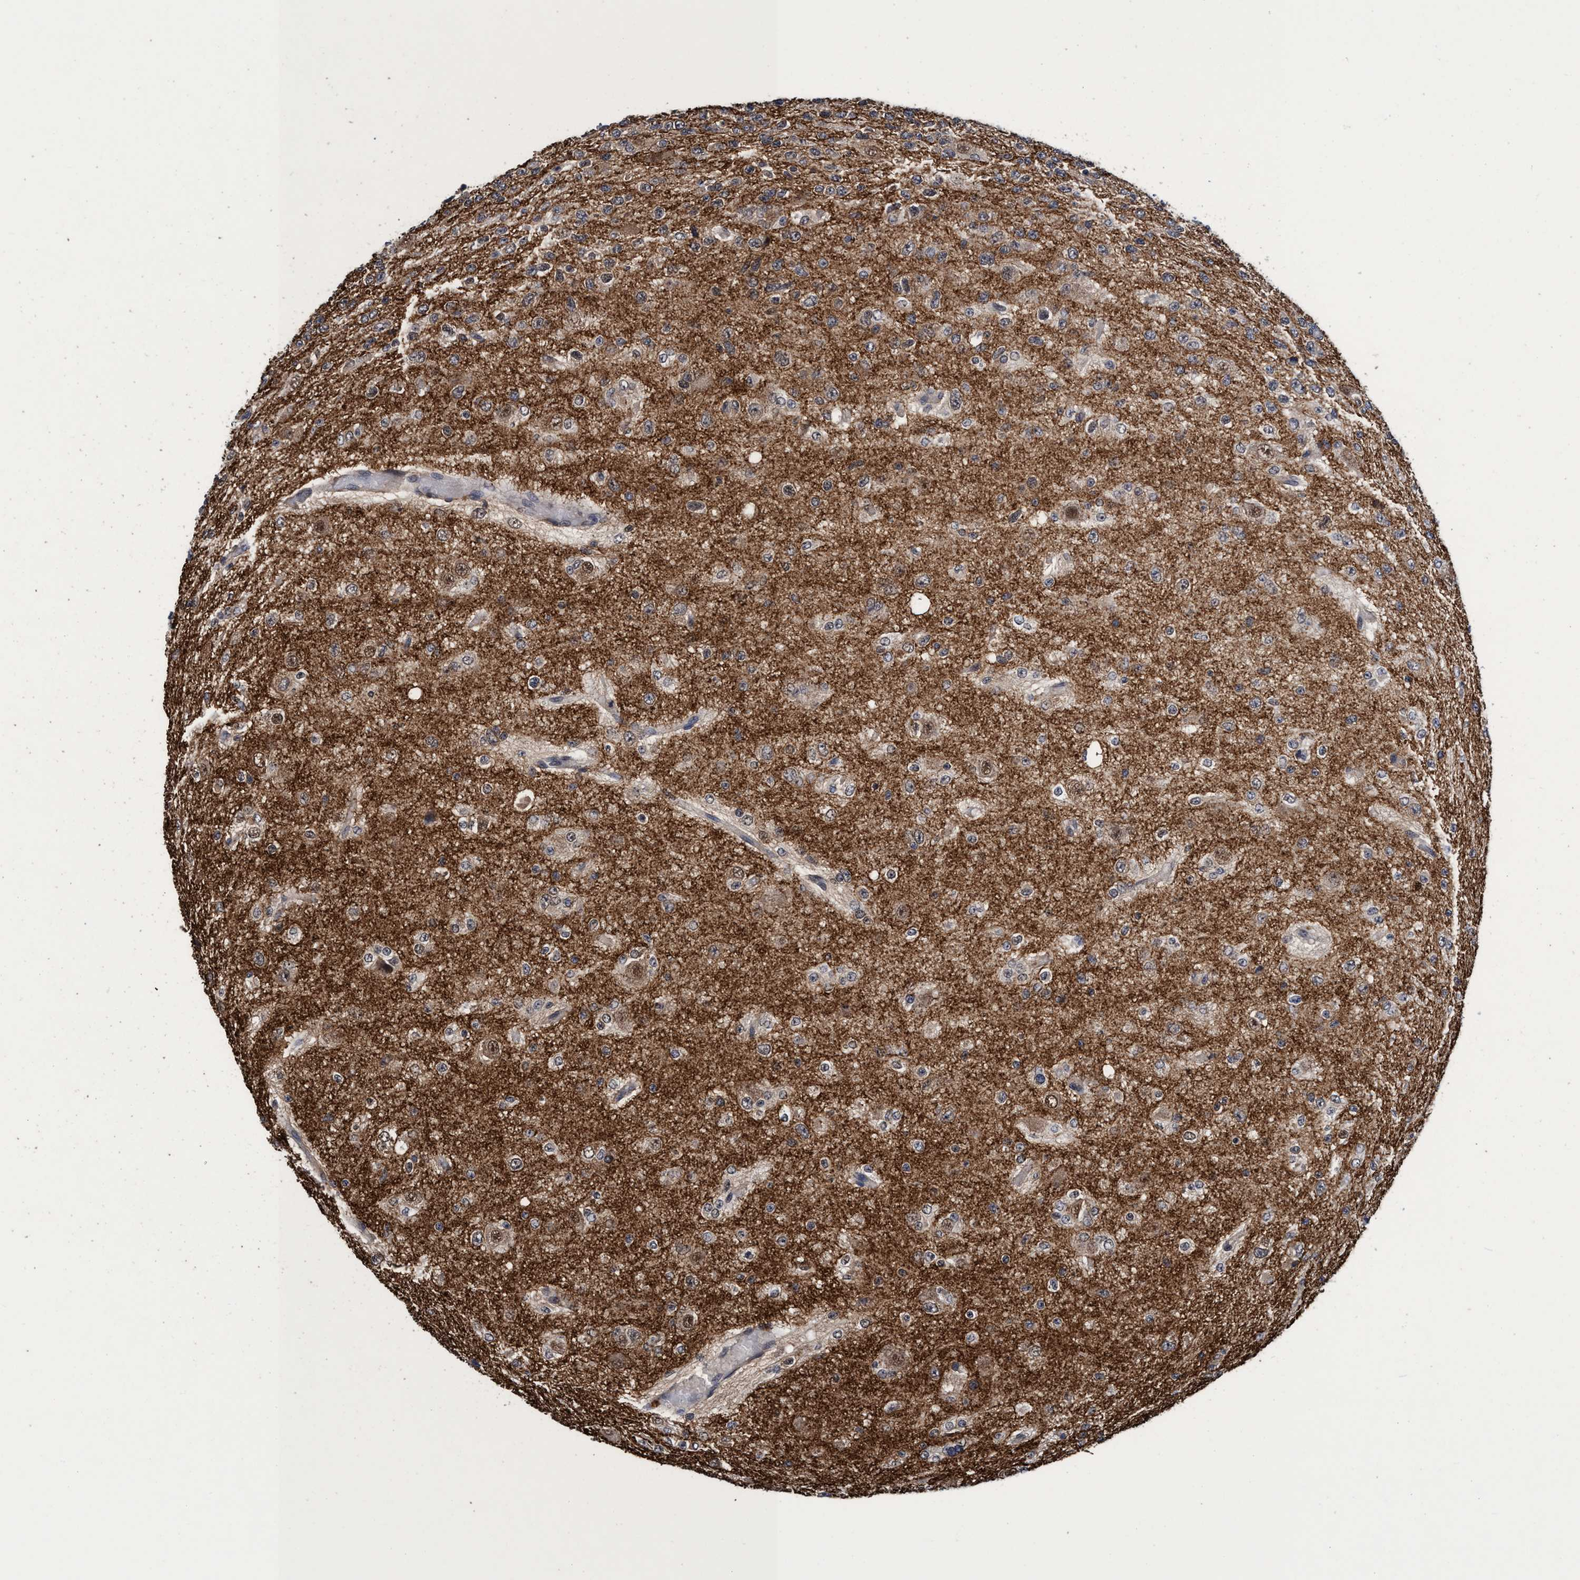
{"staining": {"intensity": "weak", "quantity": "25%-75%", "location": "cytoplasmic/membranous"}, "tissue": "glioma", "cell_type": "Tumor cells", "image_type": "cancer", "snomed": [{"axis": "morphology", "description": "Glioma, malignant, High grade"}, {"axis": "topography", "description": "pancreas cauda"}], "caption": "Tumor cells reveal low levels of weak cytoplasmic/membranous staining in about 25%-75% of cells in high-grade glioma (malignant). Immunohistochemistry stains the protein in brown and the nuclei are stained blue.", "gene": "PSMD12", "patient": {"sex": "male", "age": 60}}